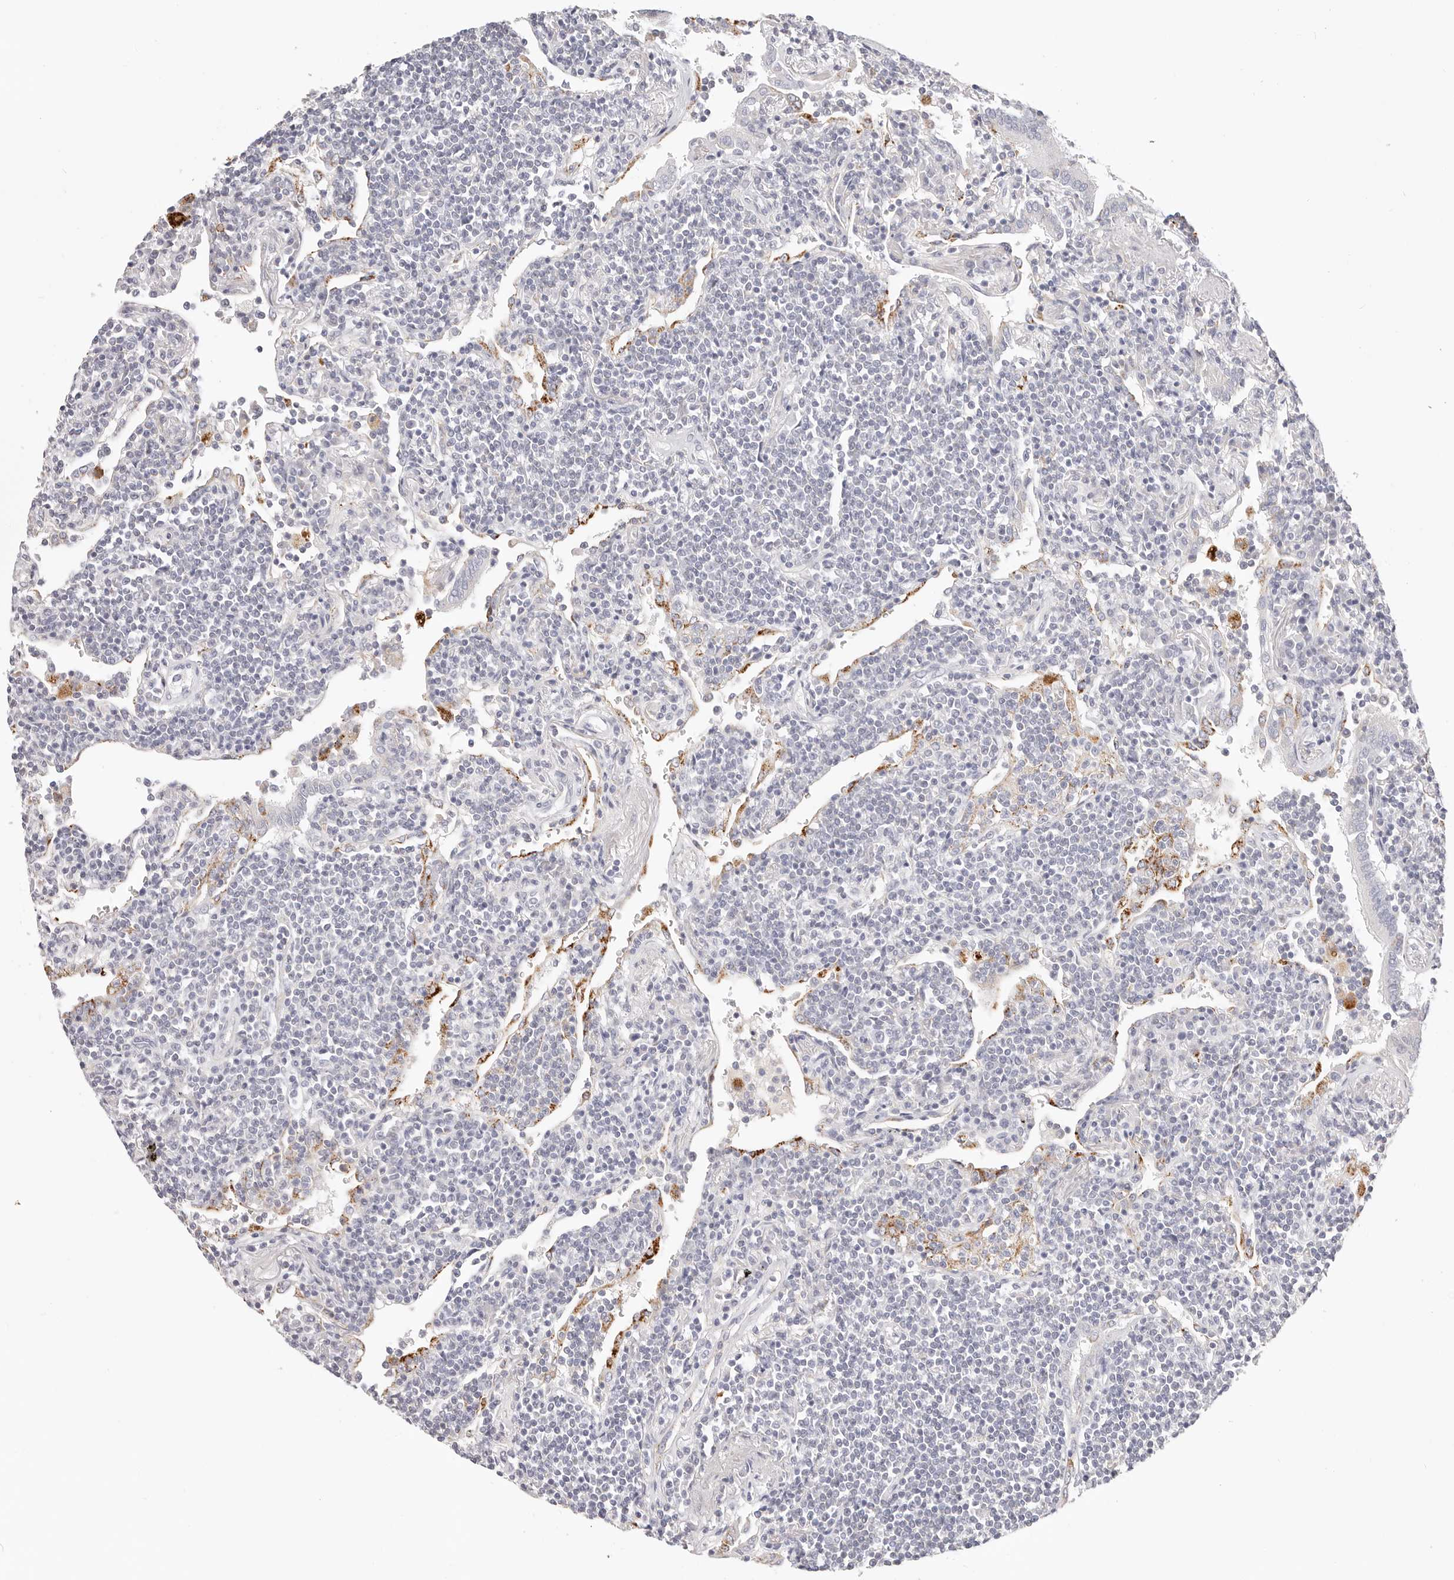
{"staining": {"intensity": "moderate", "quantity": "<25%", "location": "cytoplasmic/membranous"}, "tissue": "lymphoma", "cell_type": "Tumor cells", "image_type": "cancer", "snomed": [{"axis": "morphology", "description": "Malignant lymphoma, non-Hodgkin's type, Low grade"}, {"axis": "topography", "description": "Lung"}], "caption": "Protein staining demonstrates moderate cytoplasmic/membranous expression in approximately <25% of tumor cells in lymphoma.", "gene": "STKLD1", "patient": {"sex": "female", "age": 71}}